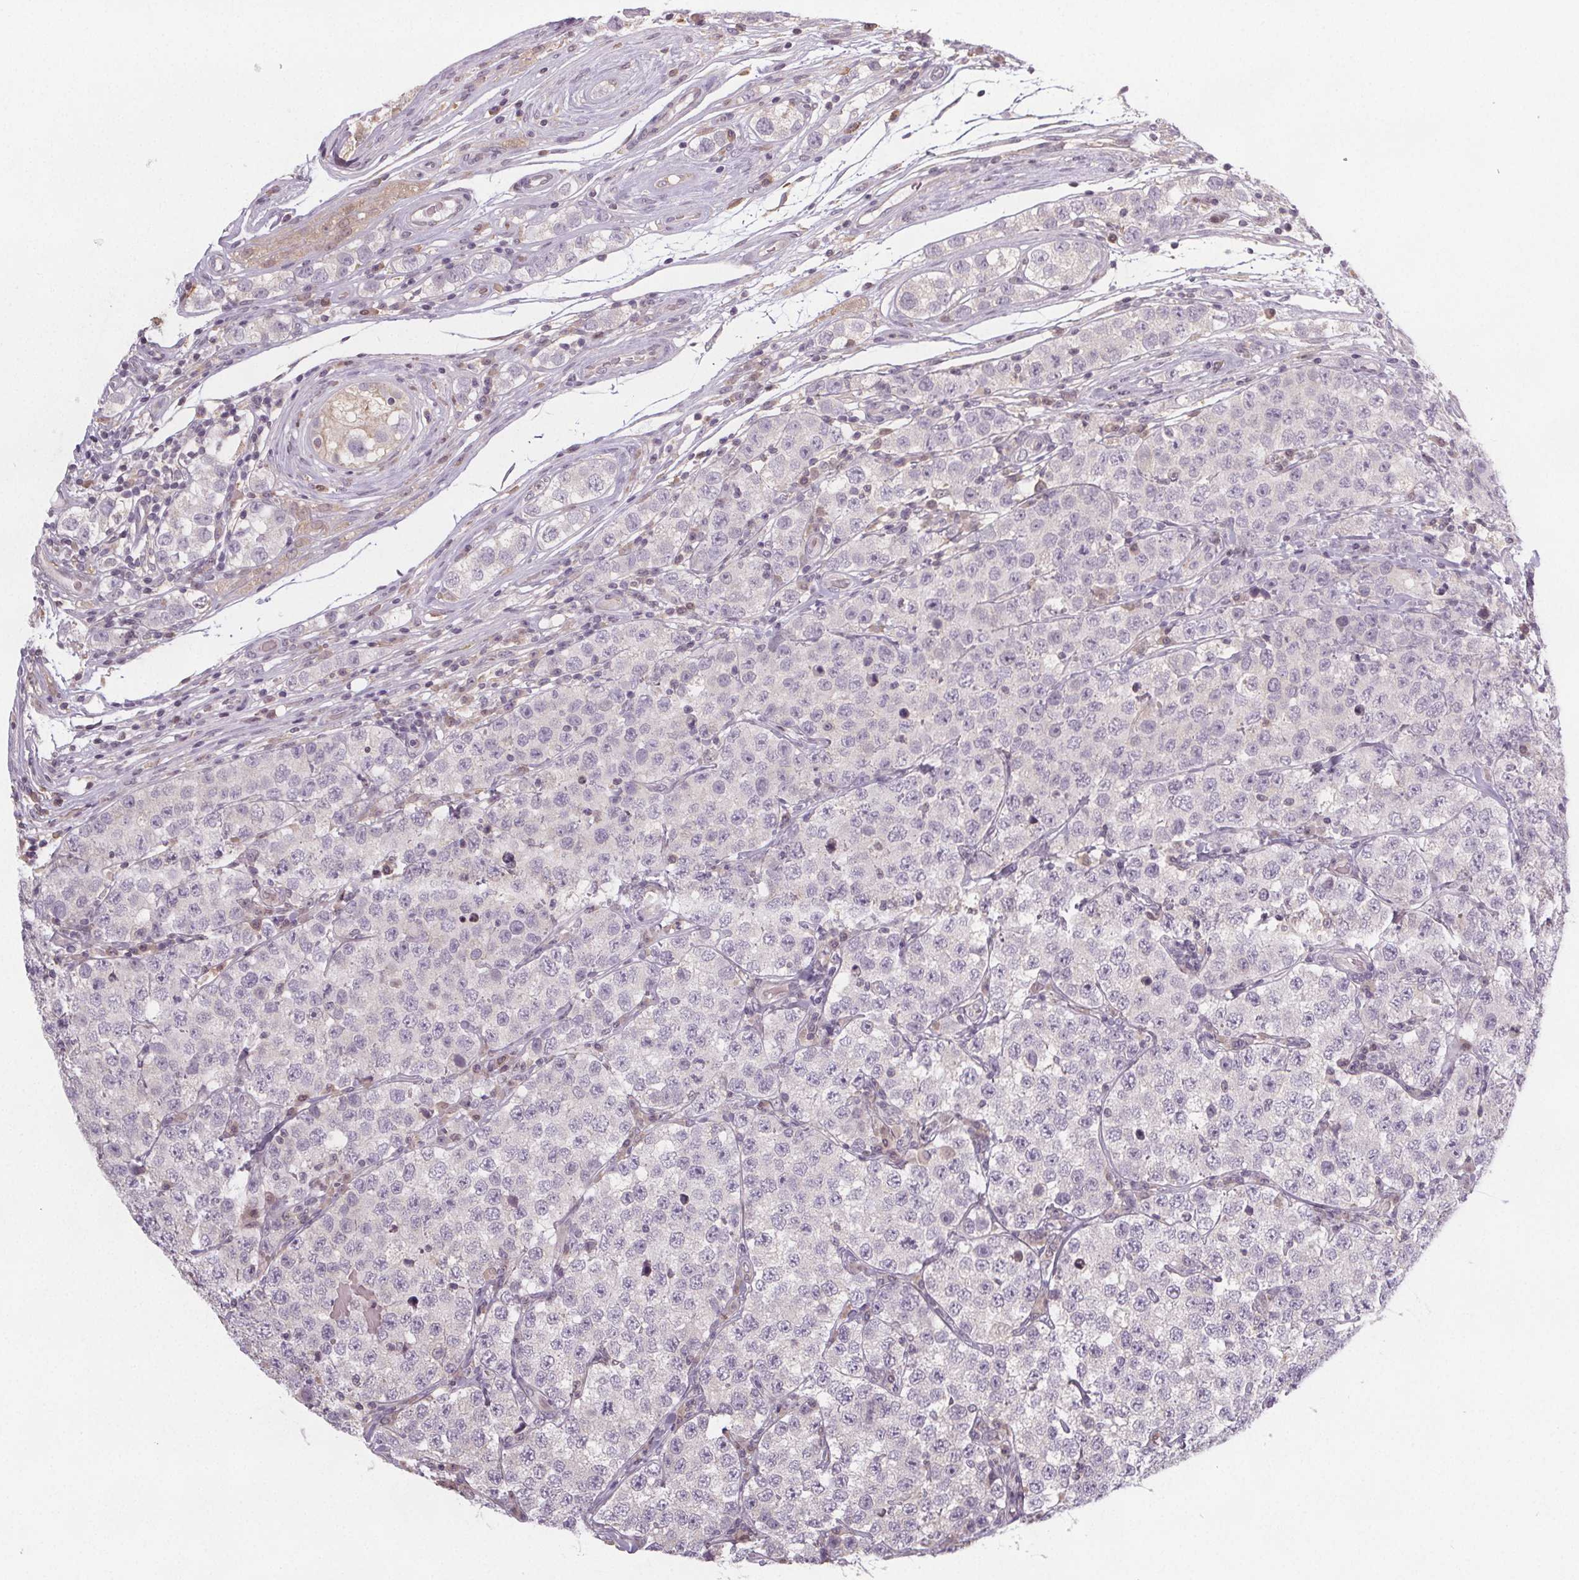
{"staining": {"intensity": "negative", "quantity": "none", "location": "none"}, "tissue": "testis cancer", "cell_type": "Tumor cells", "image_type": "cancer", "snomed": [{"axis": "morphology", "description": "Seminoma, NOS"}, {"axis": "topography", "description": "Testis"}], "caption": "A high-resolution photomicrograph shows immunohistochemistry staining of testis cancer, which displays no significant expression in tumor cells.", "gene": "SLC26A2", "patient": {"sex": "male", "age": 34}}